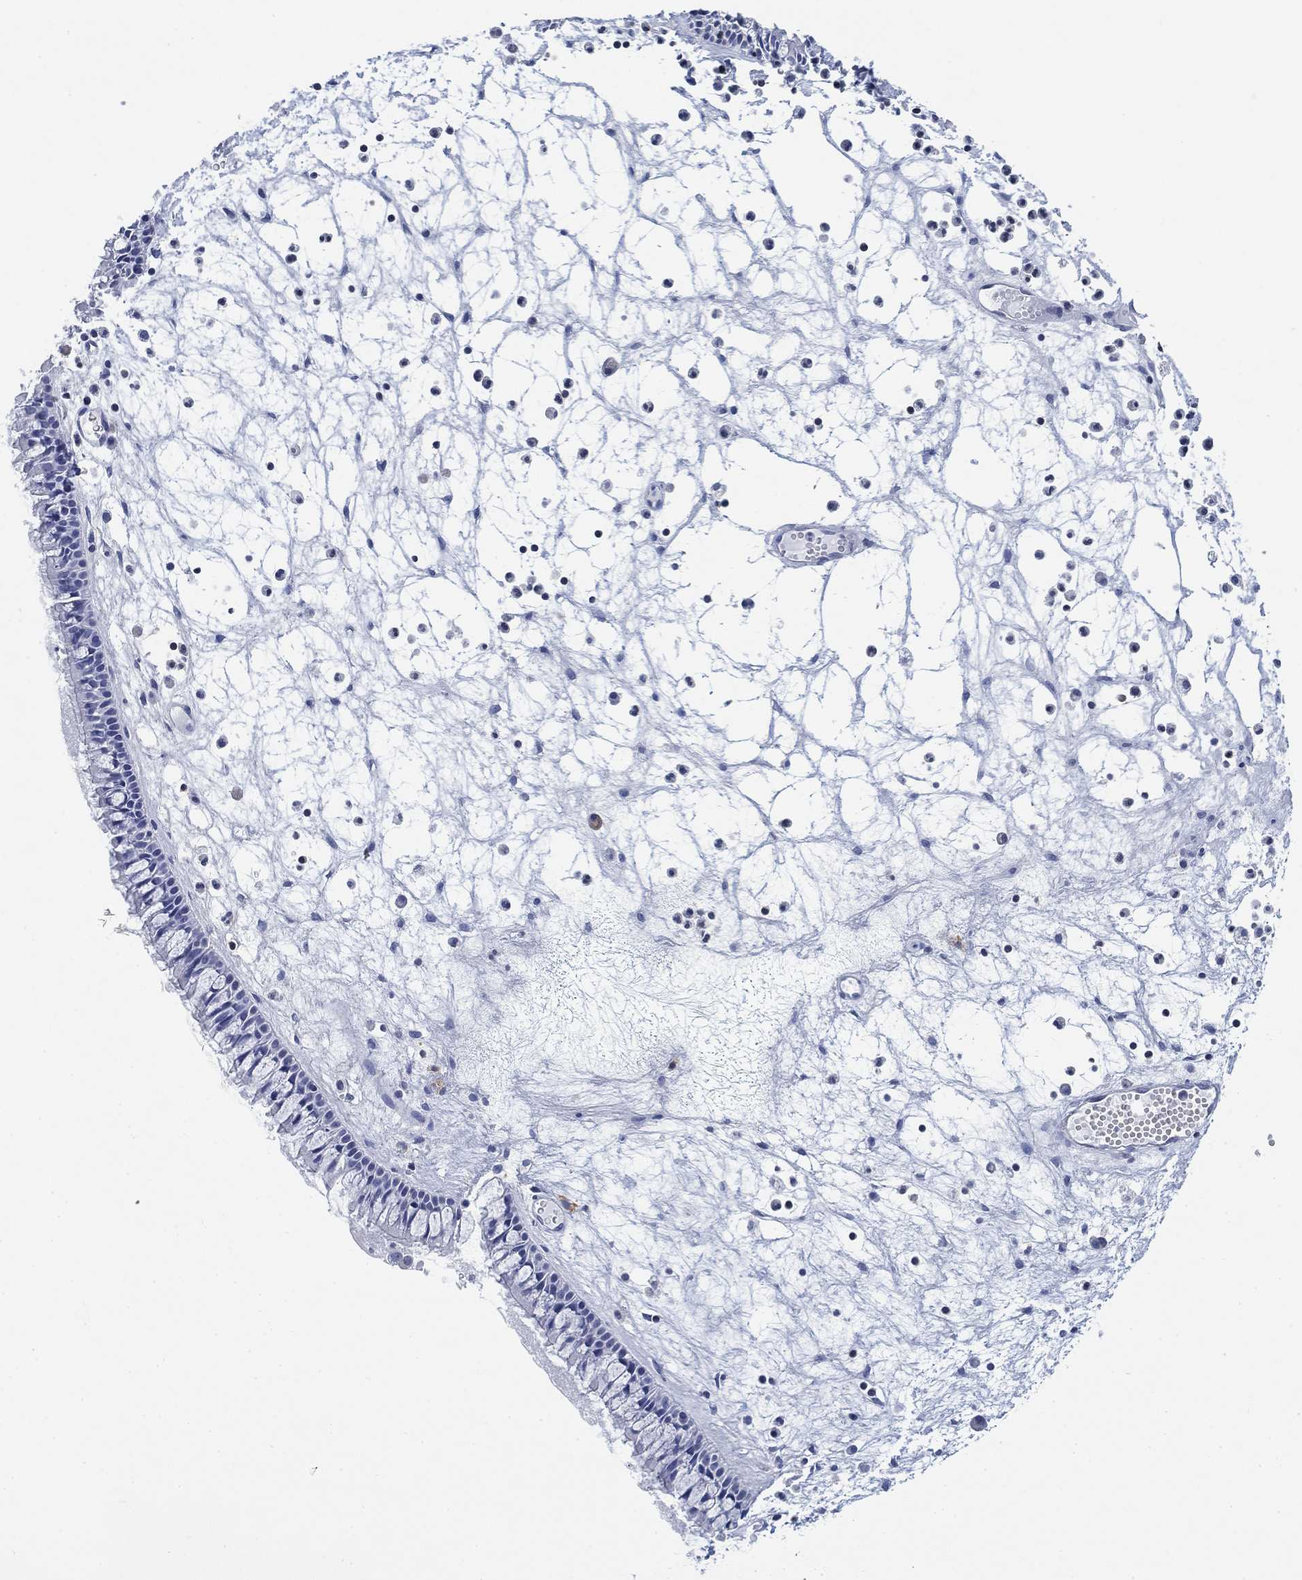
{"staining": {"intensity": "negative", "quantity": "none", "location": "none"}, "tissue": "nasopharynx", "cell_type": "Respiratory epithelial cells", "image_type": "normal", "snomed": [{"axis": "morphology", "description": "Normal tissue, NOS"}, {"axis": "topography", "description": "Nasopharynx"}], "caption": "The histopathology image reveals no significant expression in respiratory epithelial cells of nasopharynx. (DAB immunohistochemistry (IHC), high magnification).", "gene": "FYB1", "patient": {"sex": "female", "age": 47}}